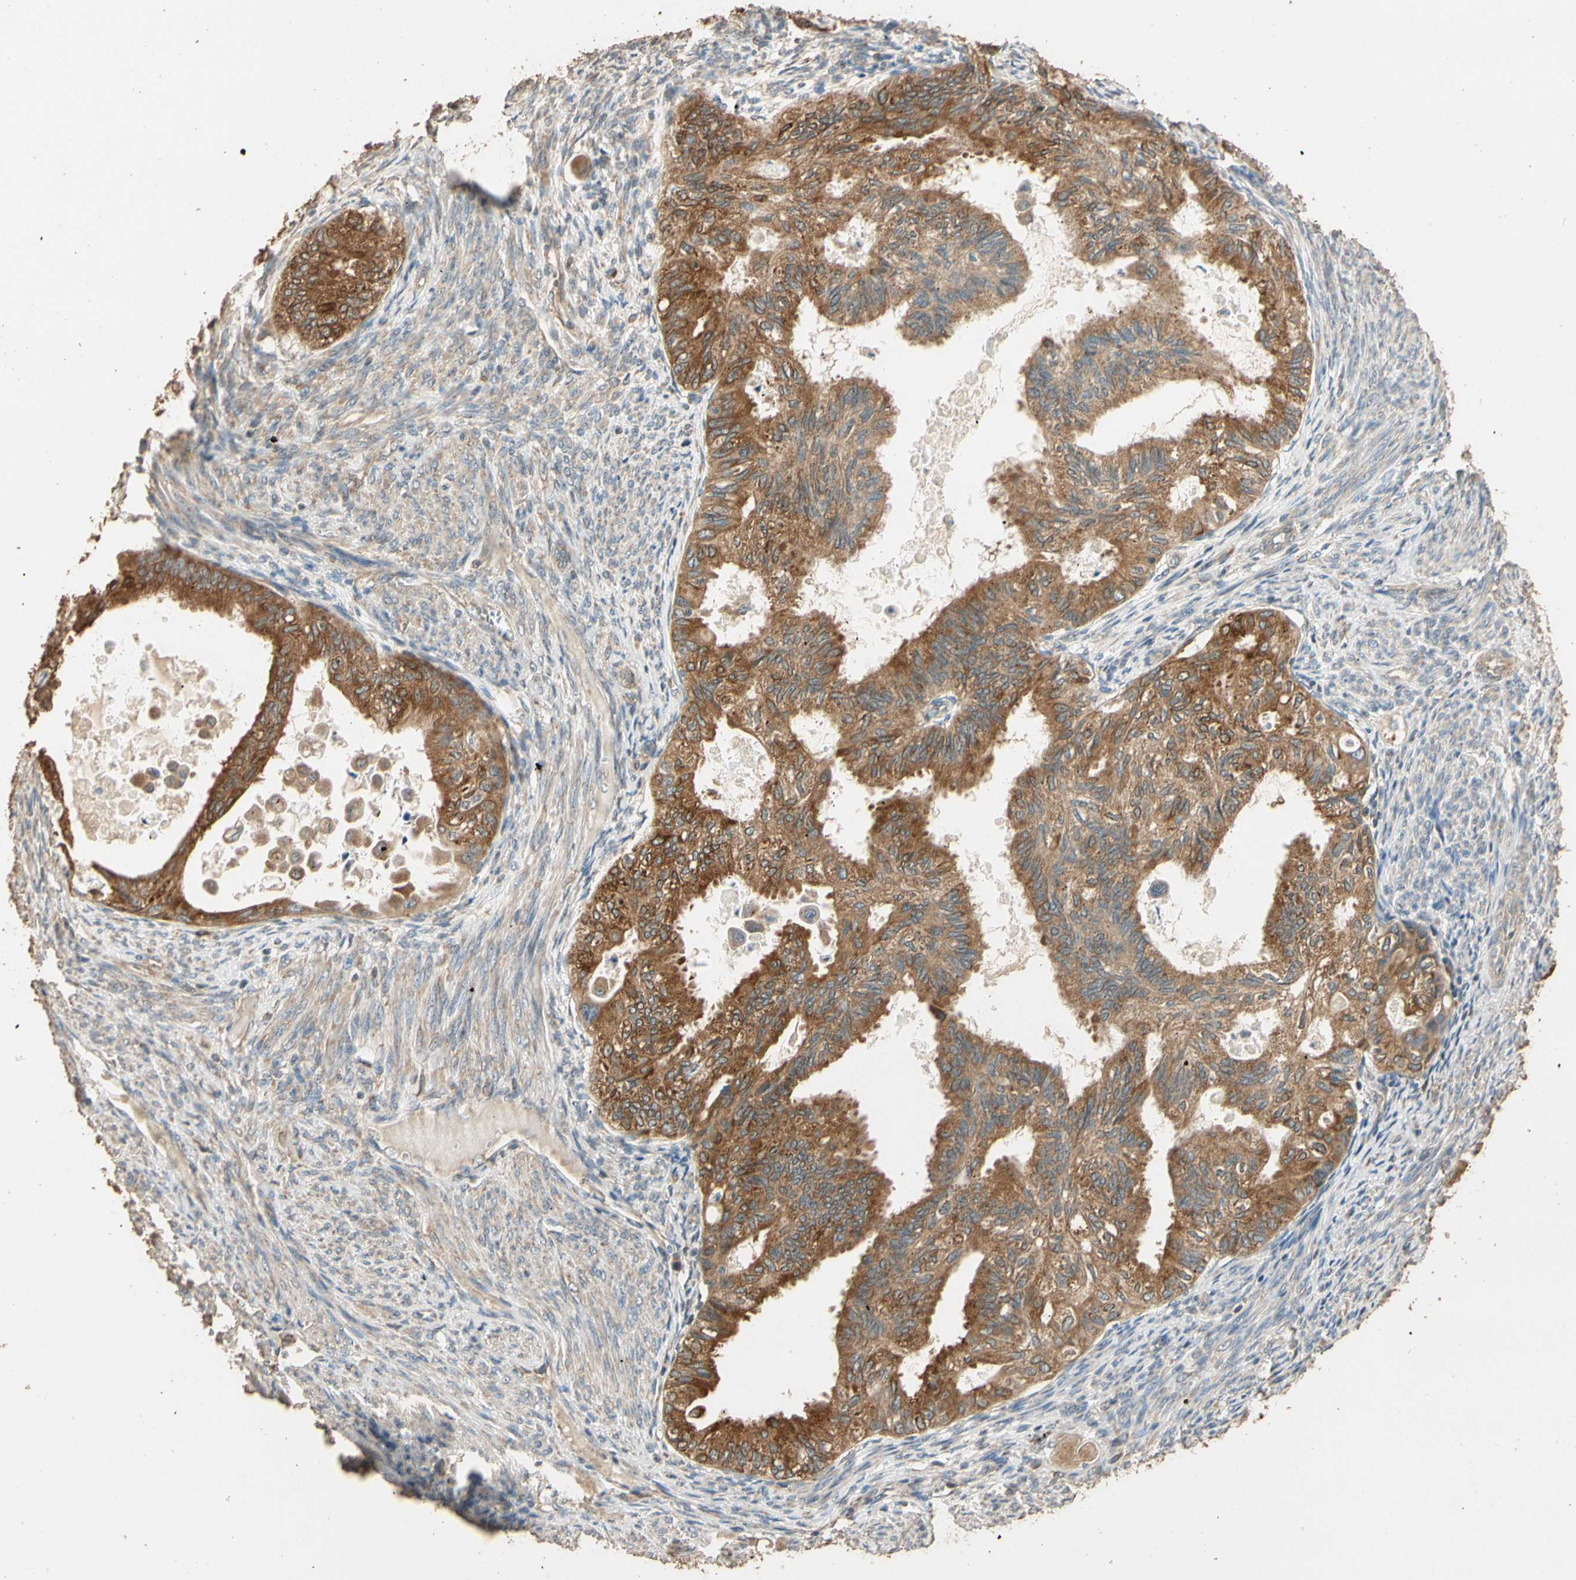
{"staining": {"intensity": "strong", "quantity": ">75%", "location": "cytoplasmic/membranous"}, "tissue": "cervical cancer", "cell_type": "Tumor cells", "image_type": "cancer", "snomed": [{"axis": "morphology", "description": "Normal tissue, NOS"}, {"axis": "morphology", "description": "Adenocarcinoma, NOS"}, {"axis": "topography", "description": "Cervix"}, {"axis": "topography", "description": "Endometrium"}], "caption": "Immunohistochemistry staining of cervical adenocarcinoma, which reveals high levels of strong cytoplasmic/membranous positivity in approximately >75% of tumor cells indicating strong cytoplasmic/membranous protein expression. The staining was performed using DAB (3,3'-diaminobenzidine) (brown) for protein detection and nuclei were counterstained in hematoxylin (blue).", "gene": "STX18", "patient": {"sex": "female", "age": 86}}